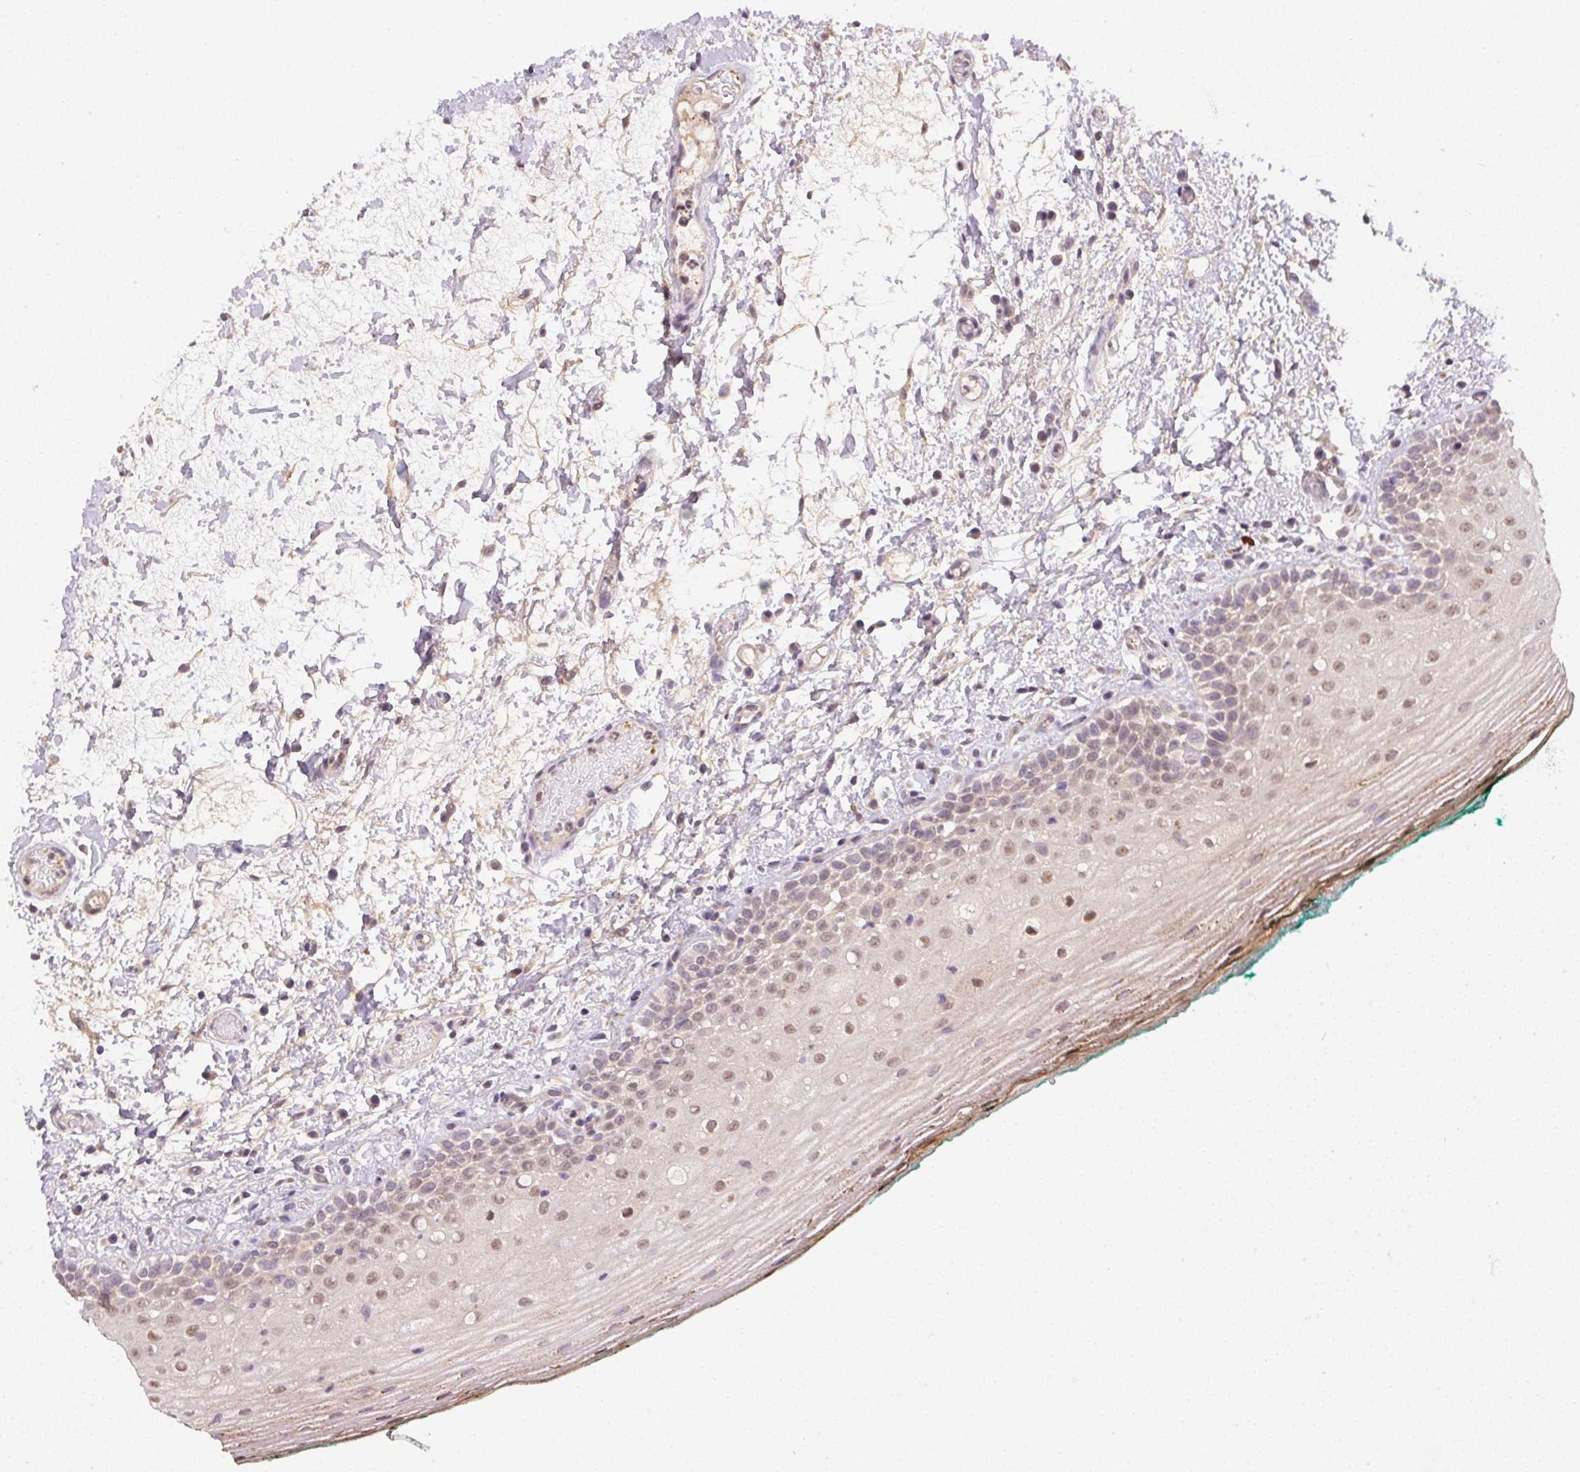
{"staining": {"intensity": "weak", "quantity": "25%-75%", "location": "nuclear"}, "tissue": "oral mucosa", "cell_type": "Squamous epithelial cells", "image_type": "normal", "snomed": [{"axis": "morphology", "description": "Normal tissue, NOS"}, {"axis": "topography", "description": "Oral tissue"}], "caption": "The image exhibits immunohistochemical staining of benign oral mucosa. There is weak nuclear positivity is appreciated in approximately 25%-75% of squamous epithelial cells.", "gene": "CFAP92", "patient": {"sex": "female", "age": 83}}